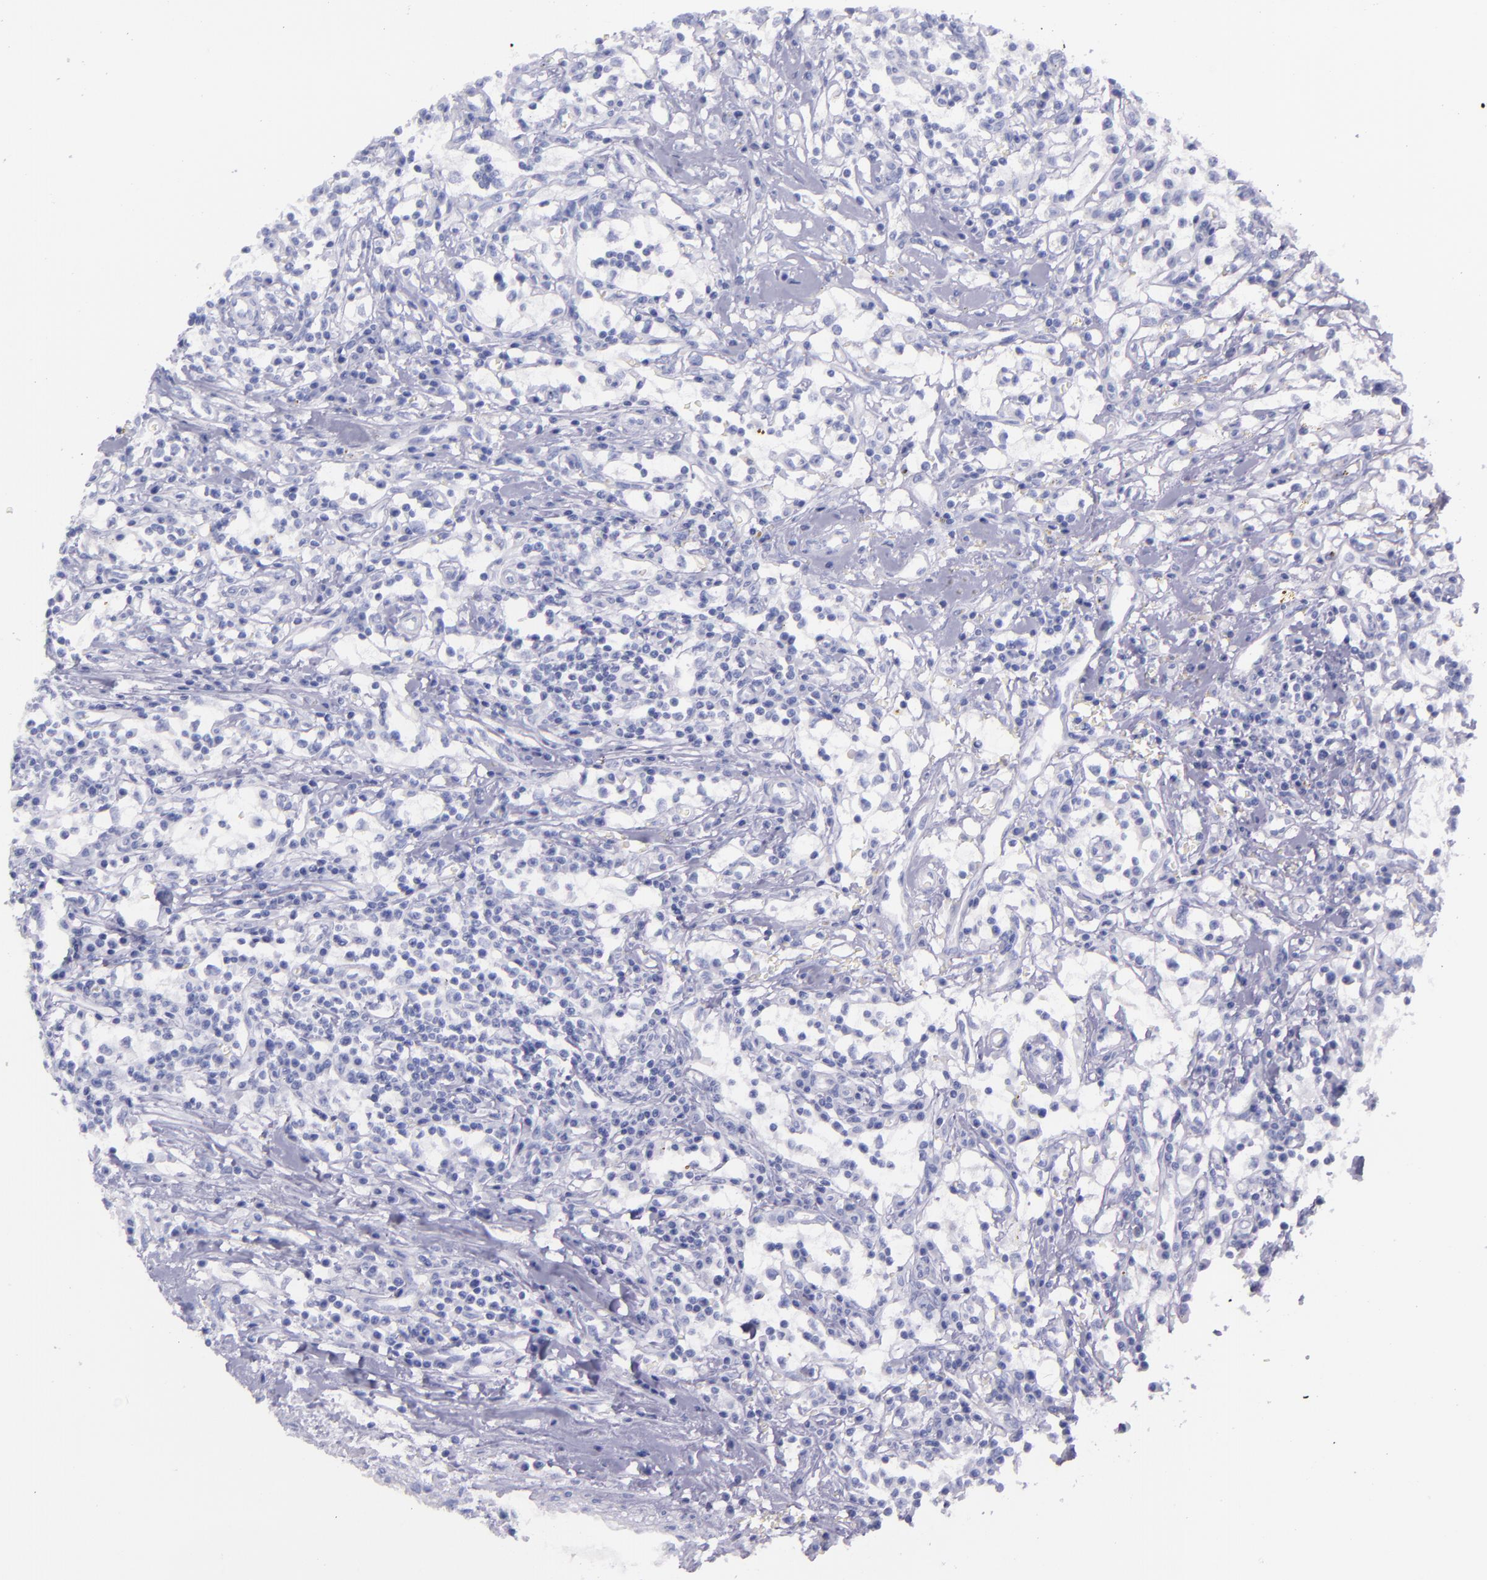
{"staining": {"intensity": "negative", "quantity": "none", "location": "none"}, "tissue": "renal cancer", "cell_type": "Tumor cells", "image_type": "cancer", "snomed": [{"axis": "morphology", "description": "Adenocarcinoma, NOS"}, {"axis": "topography", "description": "Kidney"}], "caption": "A high-resolution histopathology image shows immunohistochemistry (IHC) staining of renal cancer, which displays no significant expression in tumor cells.", "gene": "SFTPA2", "patient": {"sex": "male", "age": 82}}